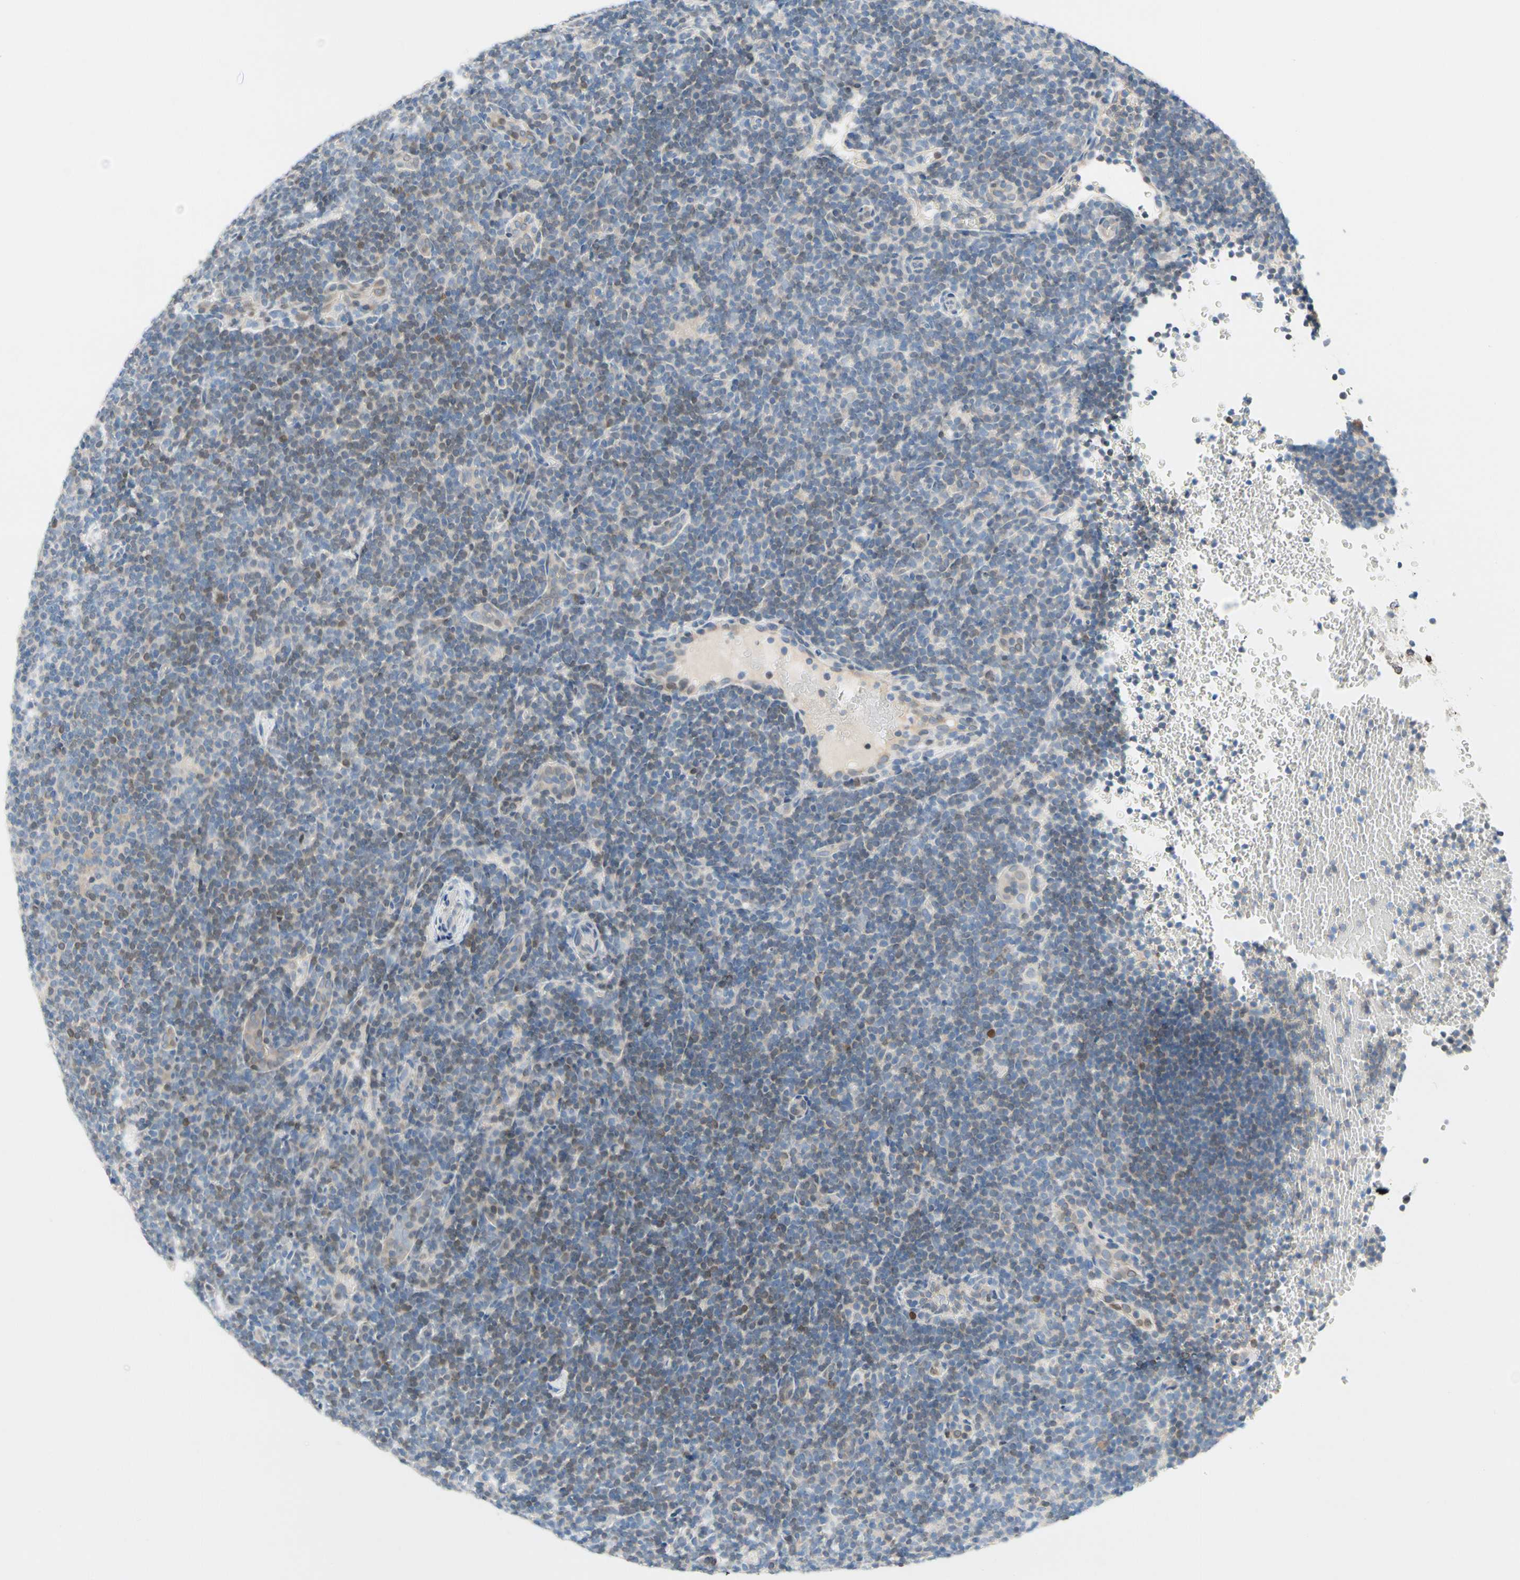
{"staining": {"intensity": "weak", "quantity": "25%-75%", "location": "cytoplasmic/membranous"}, "tissue": "lymphoma", "cell_type": "Tumor cells", "image_type": "cancer", "snomed": [{"axis": "morphology", "description": "Hodgkin's disease, NOS"}, {"axis": "topography", "description": "Lymph node"}], "caption": "Brown immunohistochemical staining in lymphoma demonstrates weak cytoplasmic/membranous expression in about 25%-75% of tumor cells.", "gene": "ZNF132", "patient": {"sex": "female", "age": 57}}